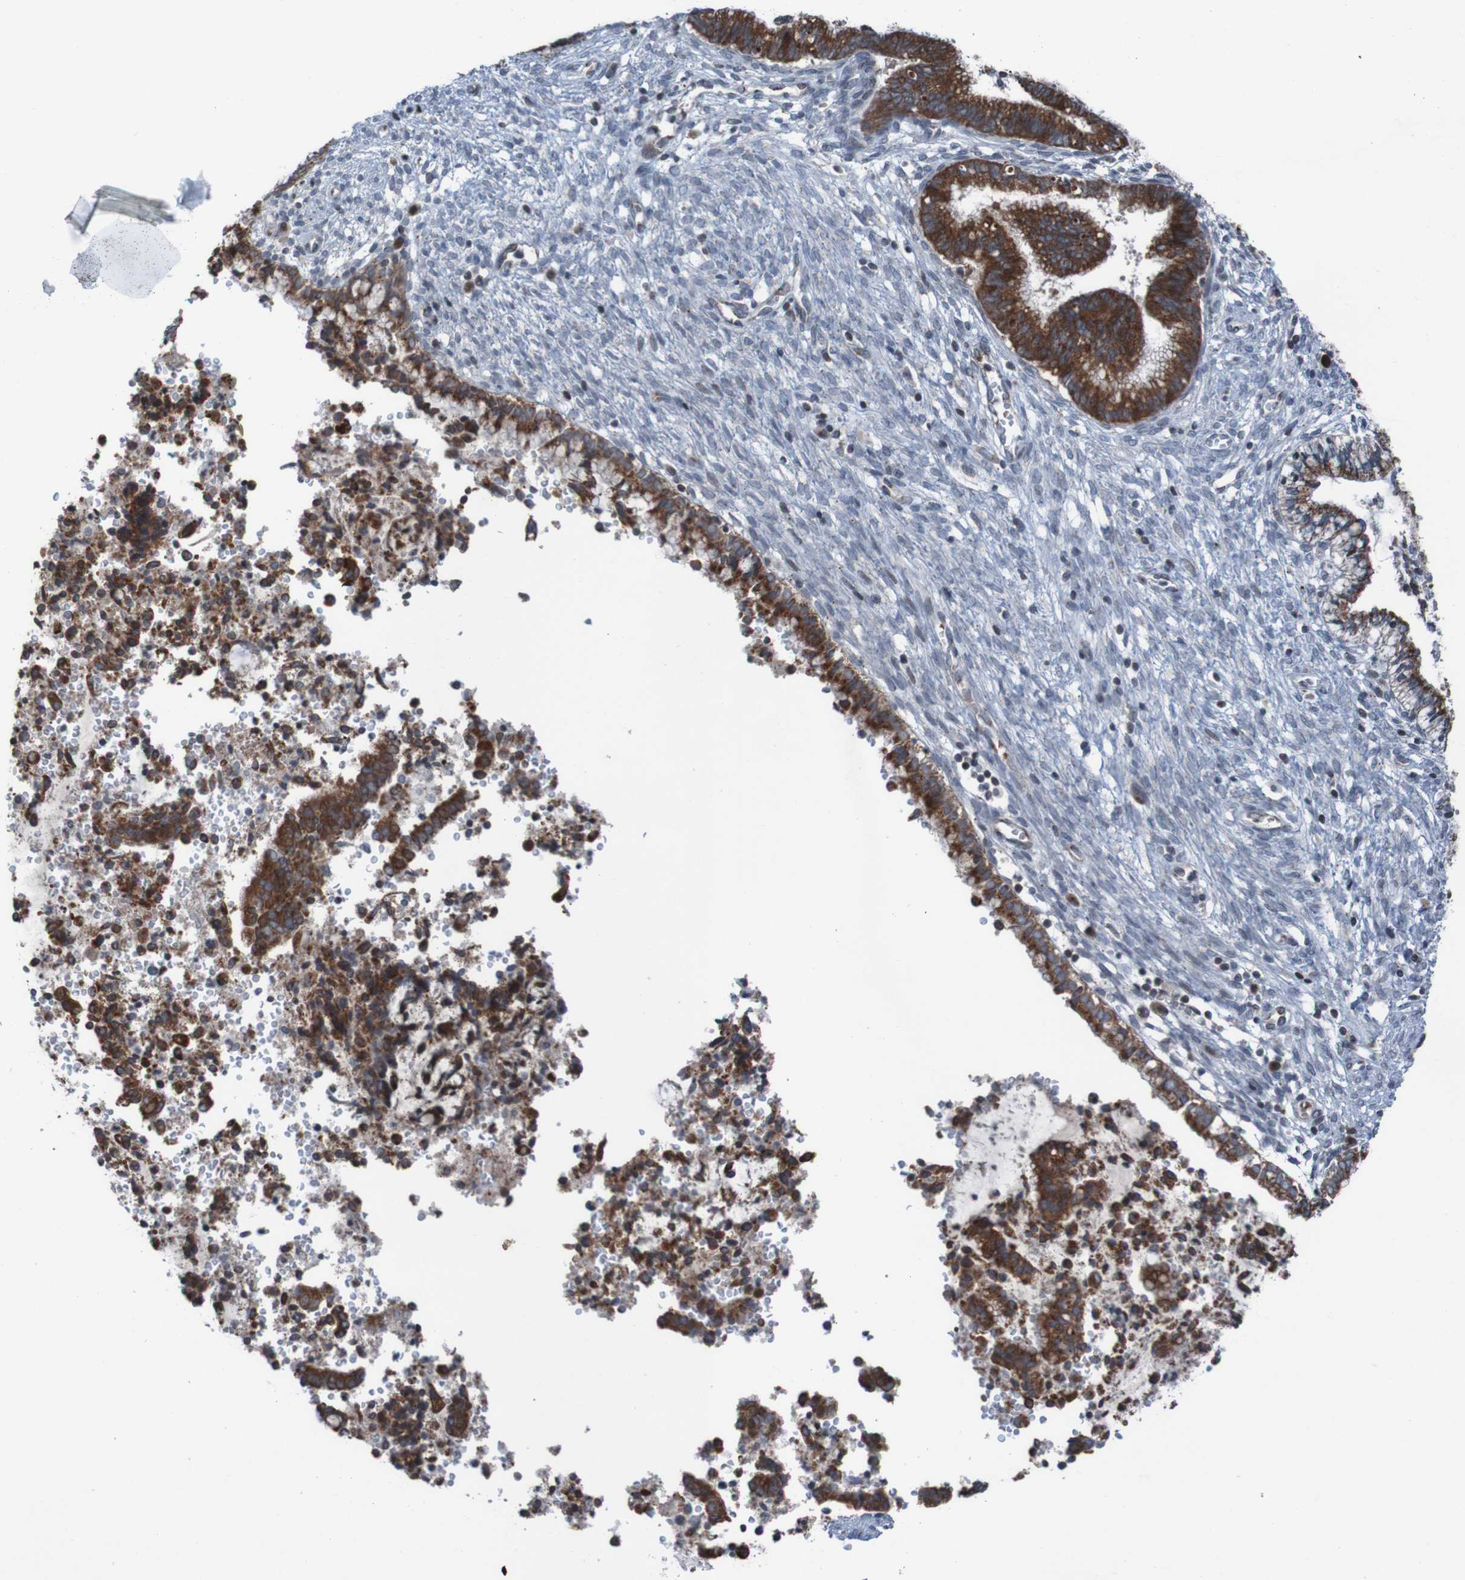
{"staining": {"intensity": "strong", "quantity": ">75%", "location": "cytoplasmic/membranous"}, "tissue": "cervical cancer", "cell_type": "Tumor cells", "image_type": "cancer", "snomed": [{"axis": "morphology", "description": "Adenocarcinoma, NOS"}, {"axis": "topography", "description": "Cervix"}], "caption": "Immunohistochemical staining of cervical adenocarcinoma shows high levels of strong cytoplasmic/membranous protein expression in approximately >75% of tumor cells. (brown staining indicates protein expression, while blue staining denotes nuclei).", "gene": "UNG", "patient": {"sex": "female", "age": 44}}